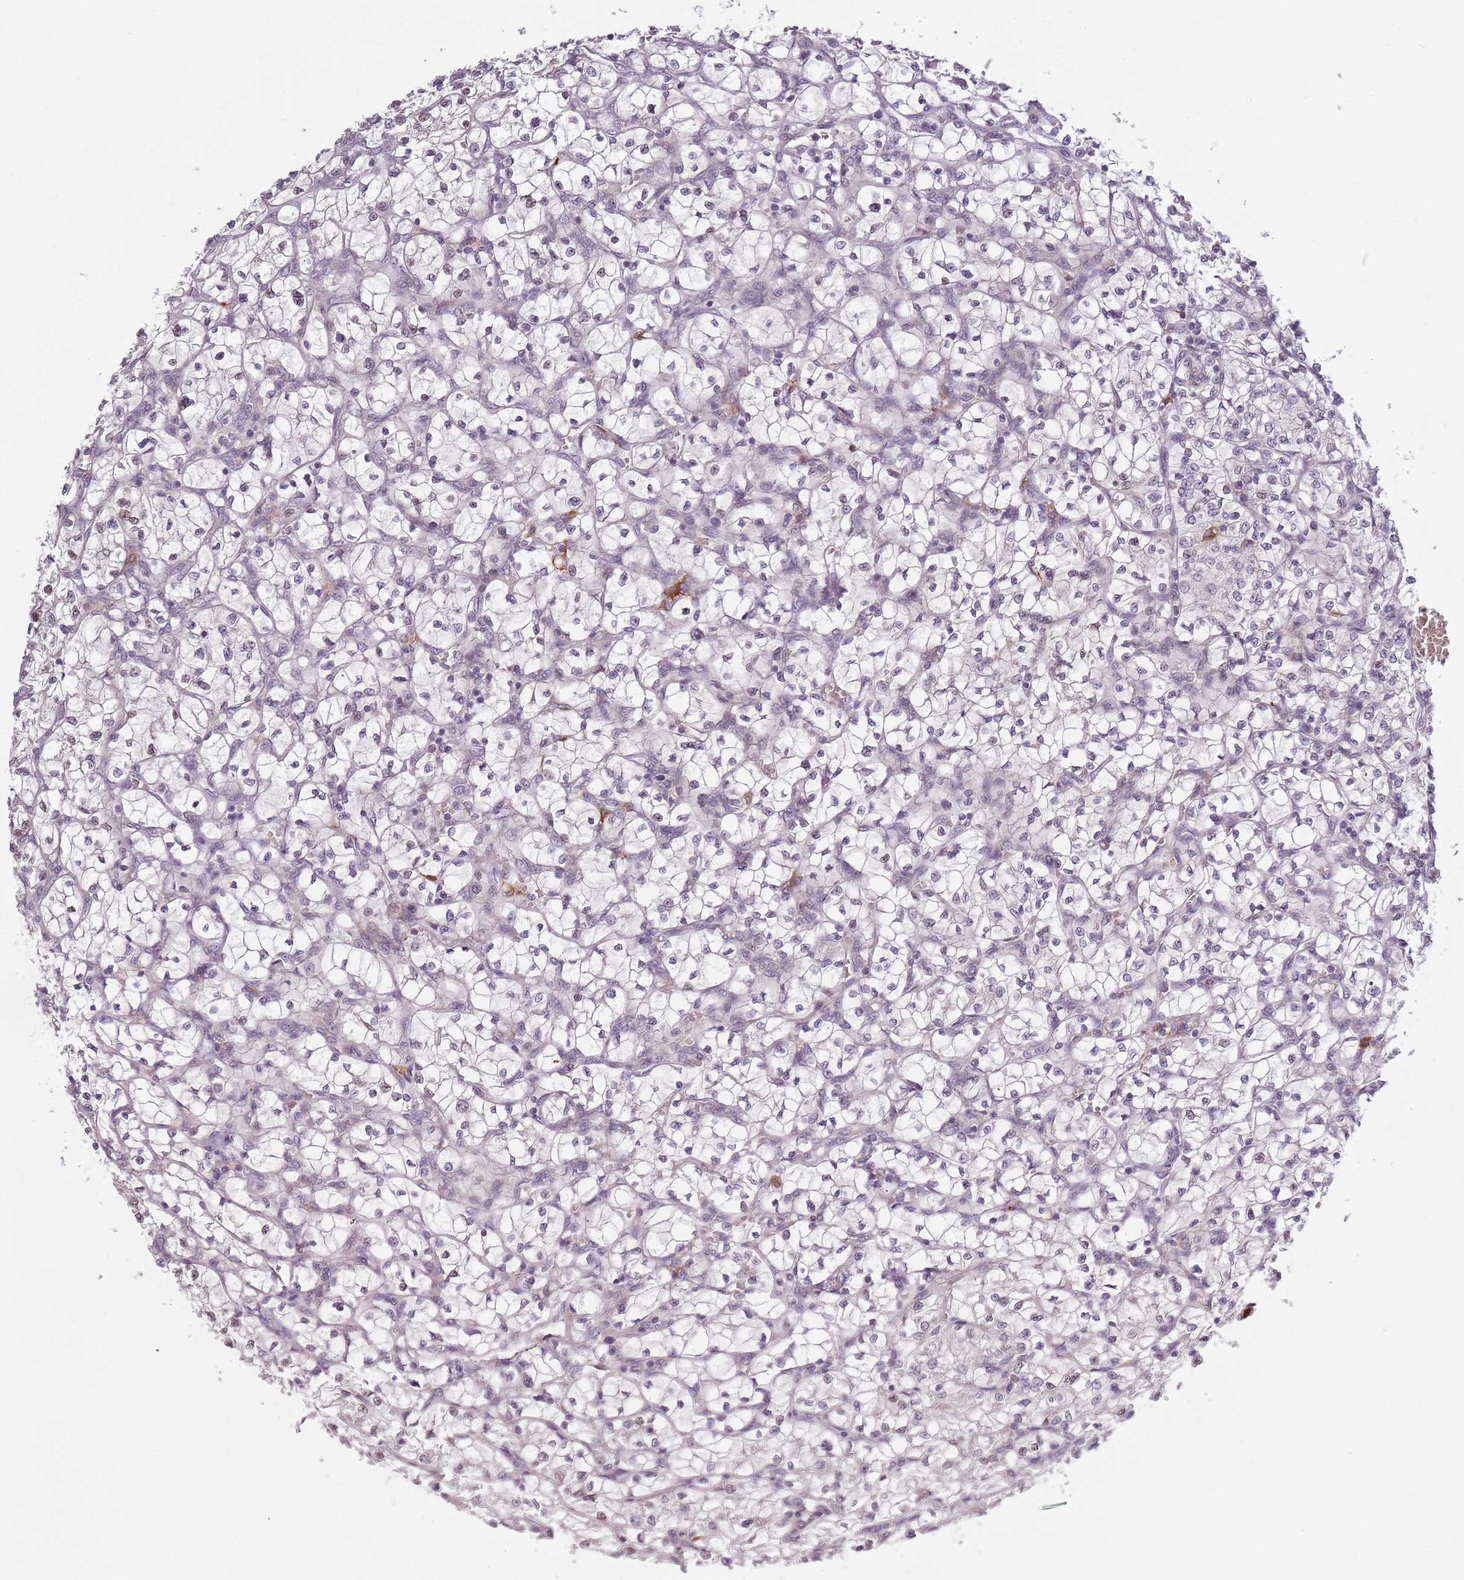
{"staining": {"intensity": "negative", "quantity": "none", "location": "none"}, "tissue": "renal cancer", "cell_type": "Tumor cells", "image_type": "cancer", "snomed": [{"axis": "morphology", "description": "Adenocarcinoma, NOS"}, {"axis": "topography", "description": "Kidney"}], "caption": "Immunohistochemical staining of human renal cancer (adenocarcinoma) reveals no significant positivity in tumor cells.", "gene": "CC2D2B", "patient": {"sex": "female", "age": 64}}